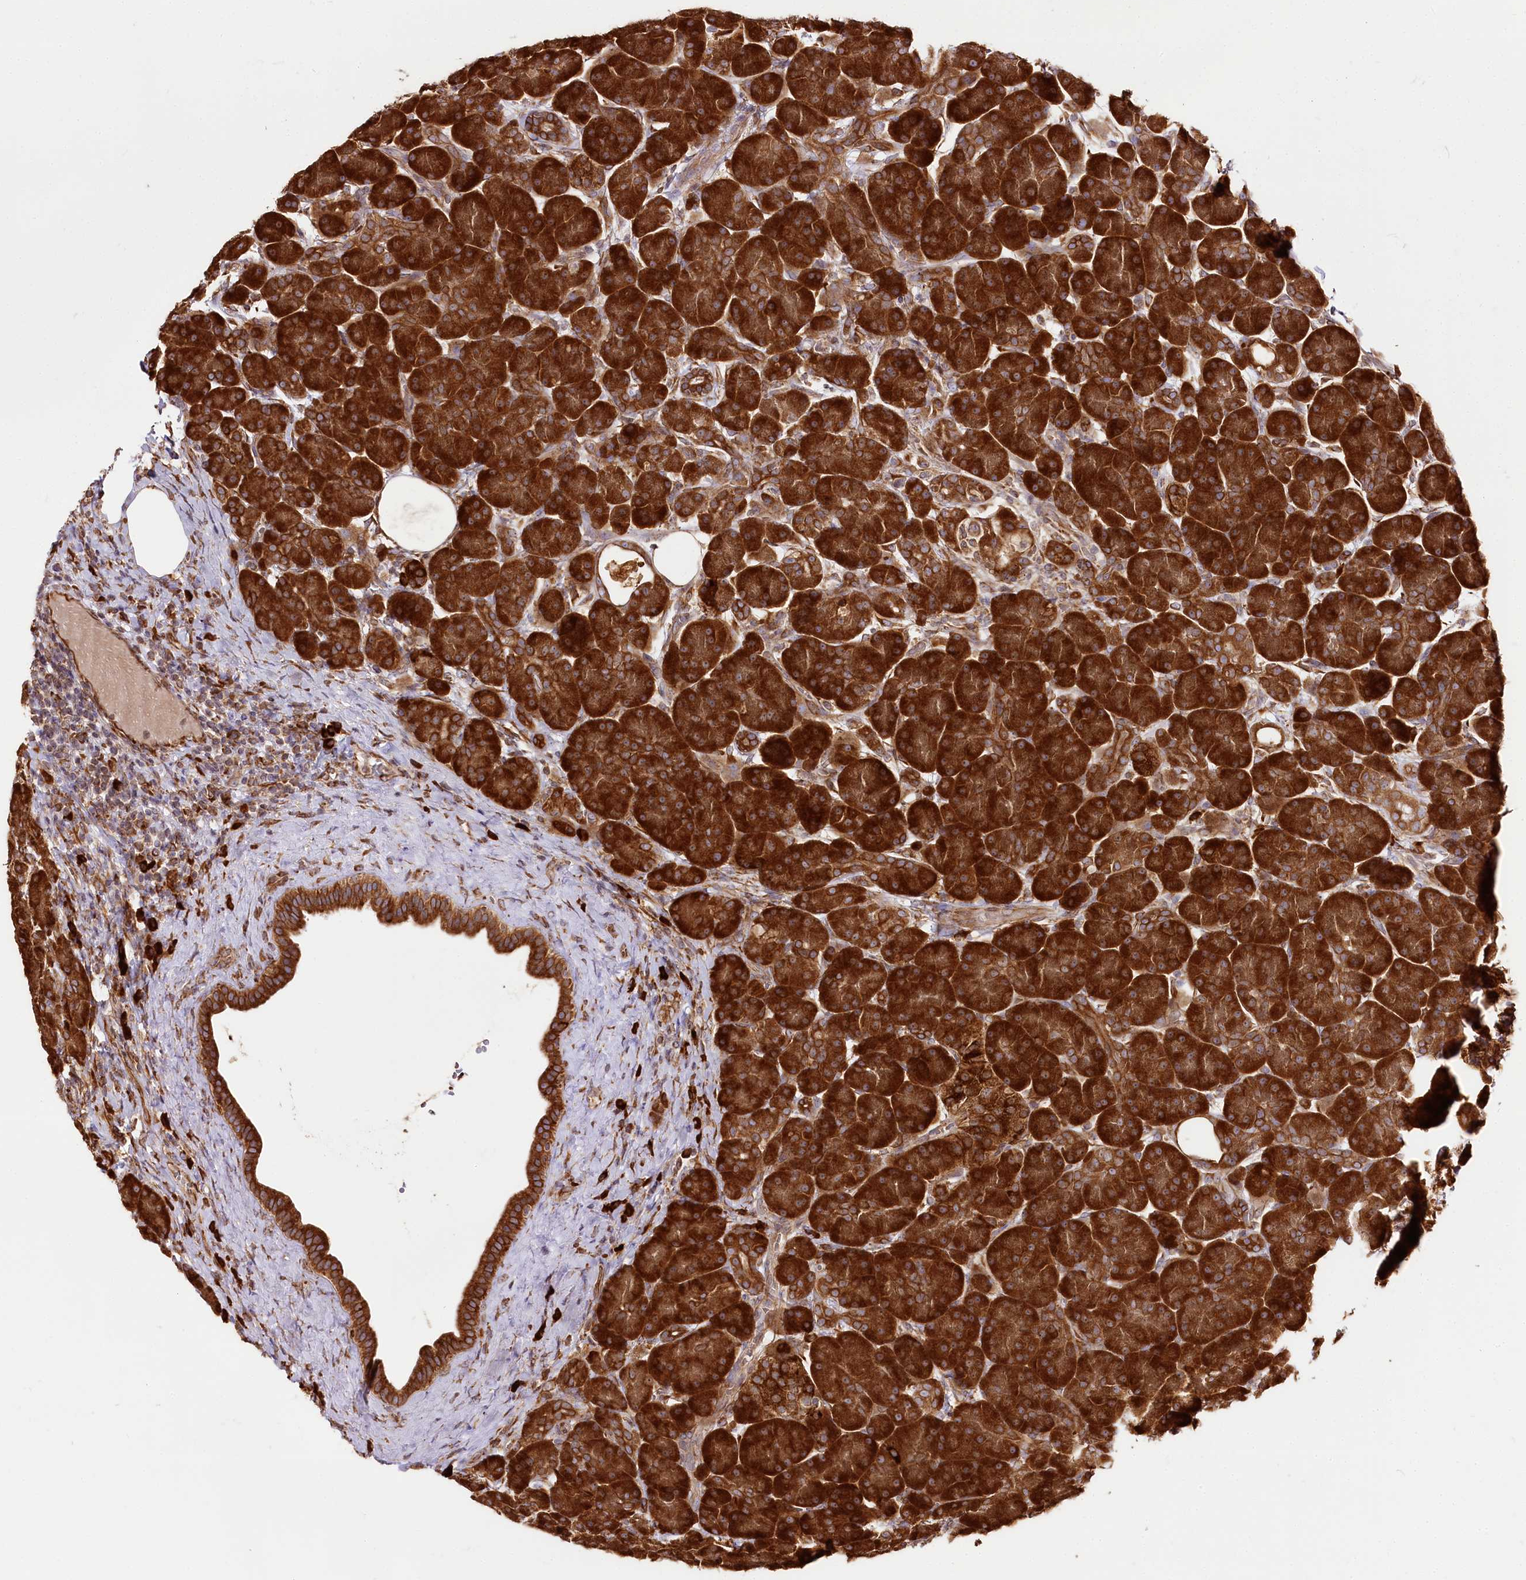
{"staining": {"intensity": "strong", "quantity": ">75%", "location": "cytoplasmic/membranous"}, "tissue": "pancreas", "cell_type": "Exocrine glandular cells", "image_type": "normal", "snomed": [{"axis": "morphology", "description": "Normal tissue, NOS"}, {"axis": "topography", "description": "Pancreas"}], "caption": "Protein expression by IHC reveals strong cytoplasmic/membranous staining in about >75% of exocrine glandular cells in normal pancreas.", "gene": "CNPY2", "patient": {"sex": "male", "age": 63}}